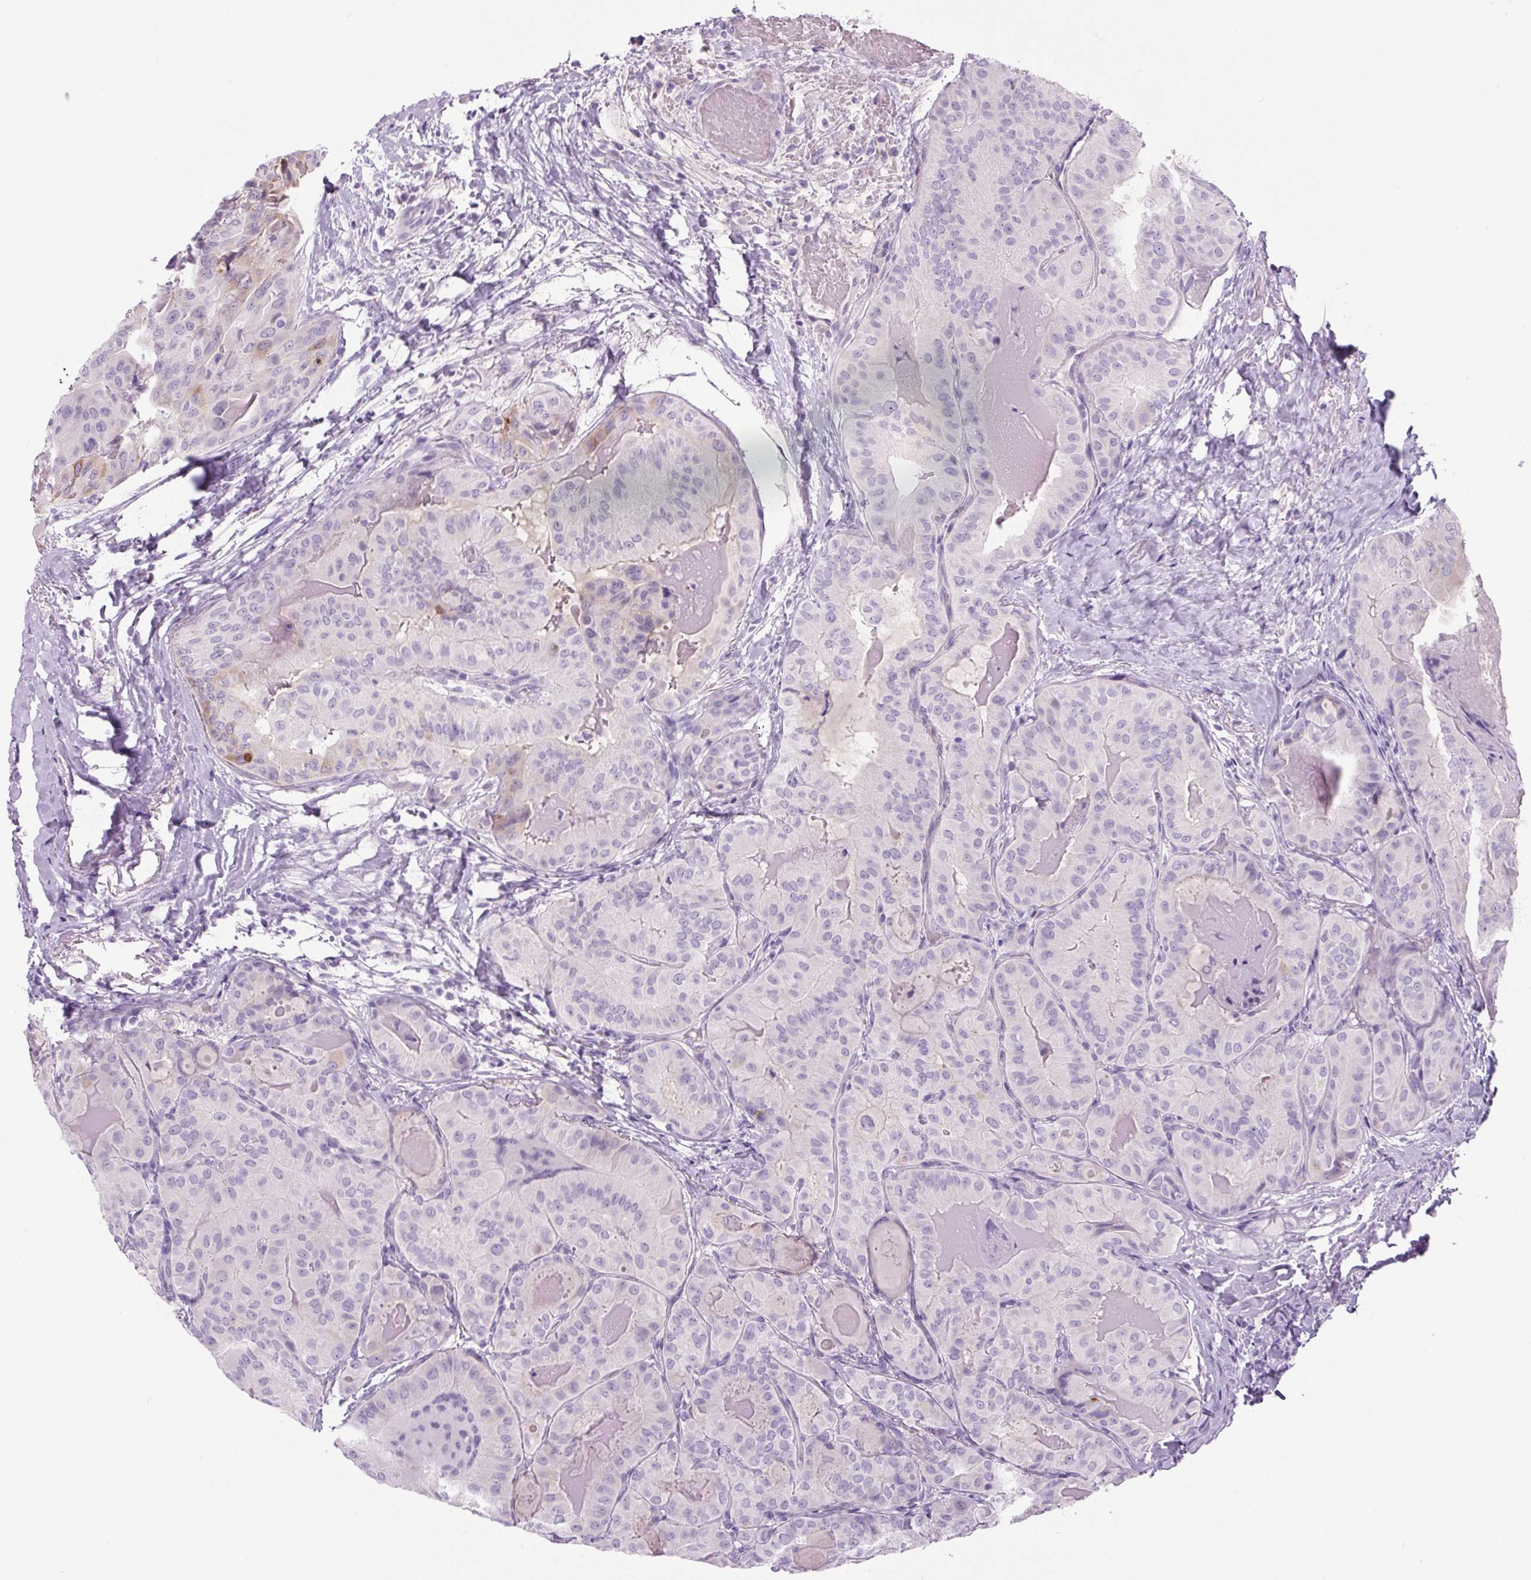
{"staining": {"intensity": "negative", "quantity": "none", "location": "none"}, "tissue": "thyroid cancer", "cell_type": "Tumor cells", "image_type": "cancer", "snomed": [{"axis": "morphology", "description": "Papillary adenocarcinoma, NOS"}, {"axis": "topography", "description": "Thyroid gland"}], "caption": "IHC image of neoplastic tissue: human thyroid cancer (papillary adenocarcinoma) stained with DAB exhibits no significant protein positivity in tumor cells.", "gene": "COL9A2", "patient": {"sex": "female", "age": 68}}